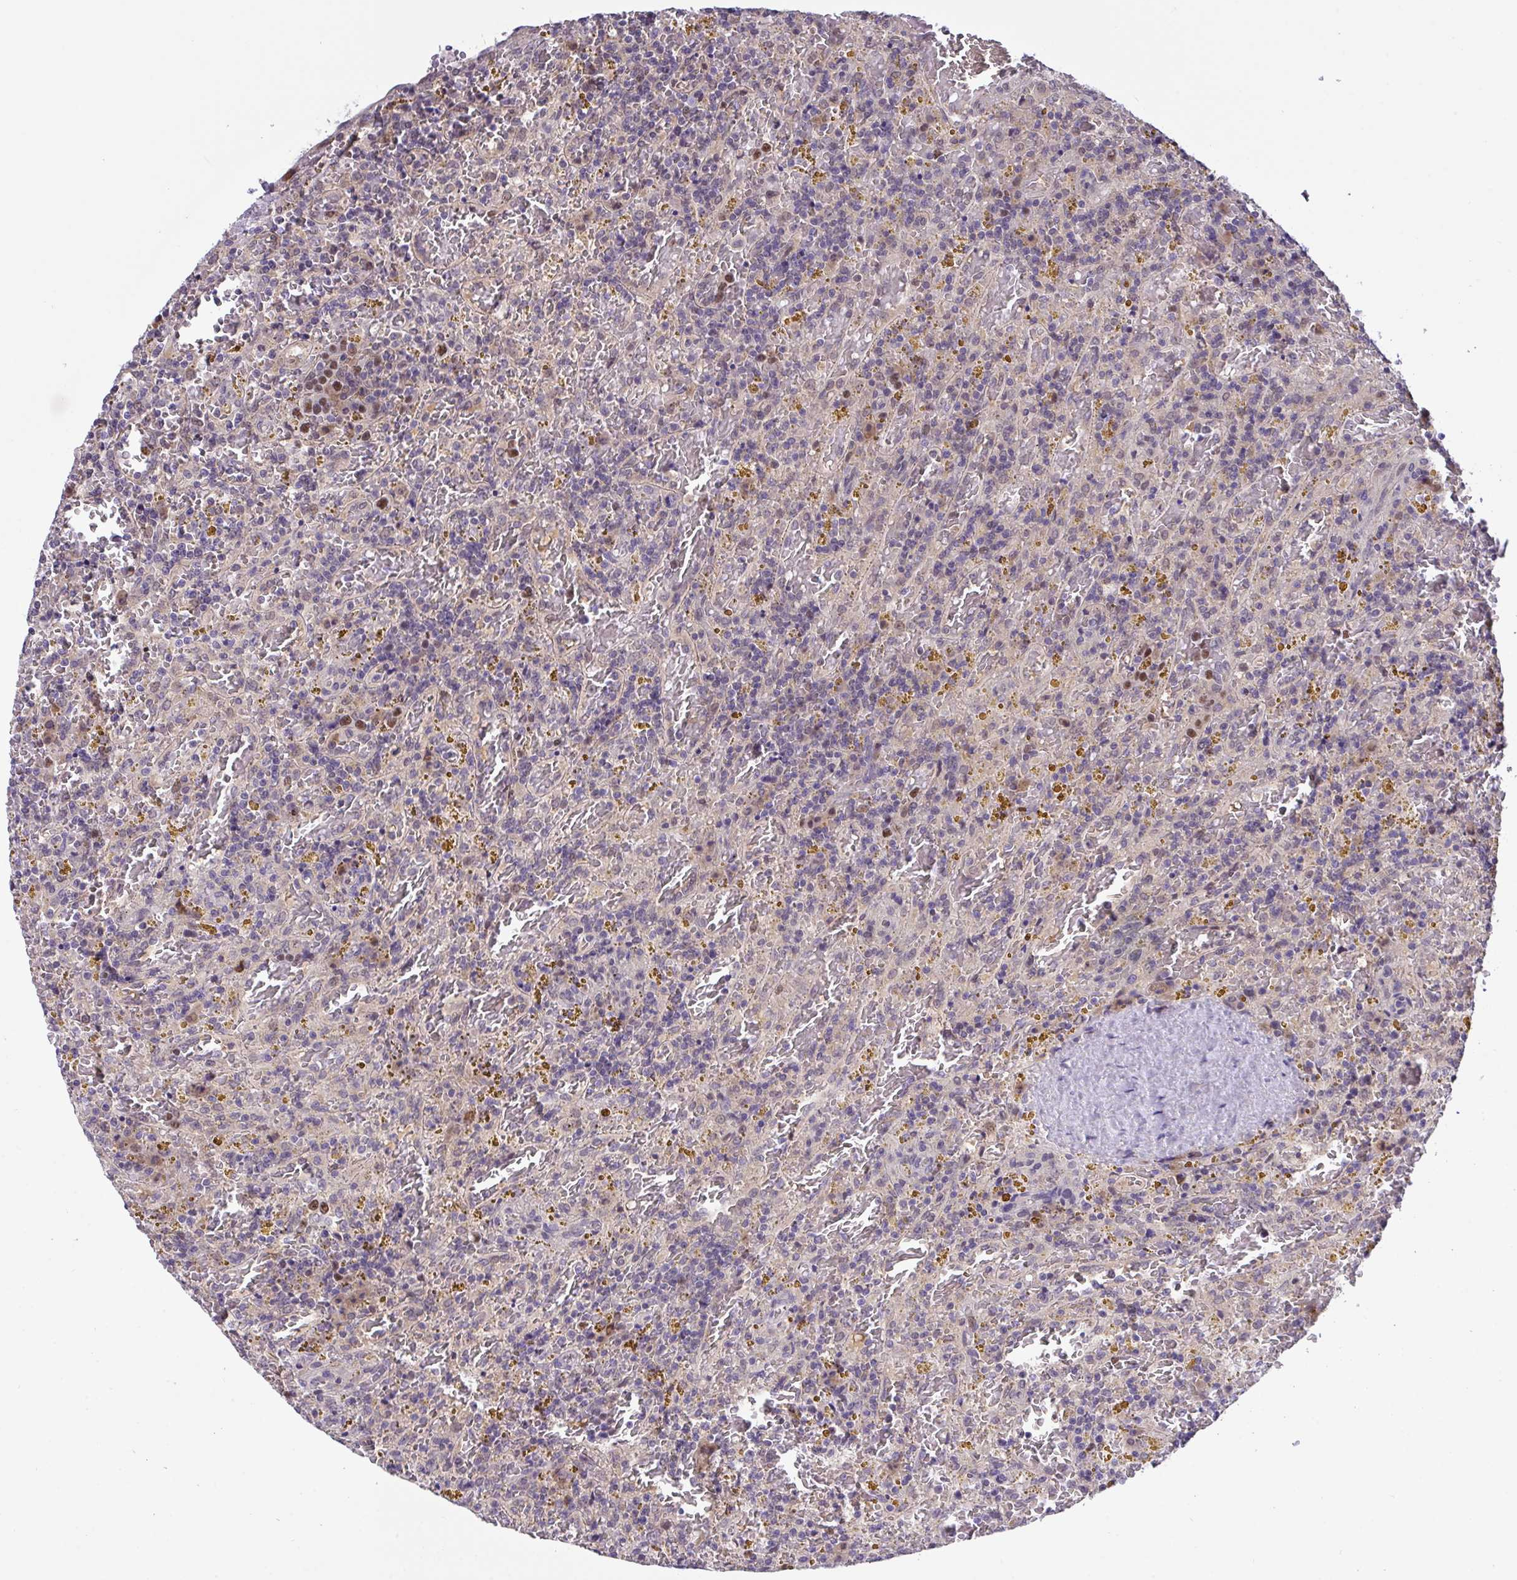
{"staining": {"intensity": "negative", "quantity": "none", "location": "none"}, "tissue": "lymphoma", "cell_type": "Tumor cells", "image_type": "cancer", "snomed": [{"axis": "morphology", "description": "Malignant lymphoma, non-Hodgkin's type, Low grade"}, {"axis": "topography", "description": "Spleen"}], "caption": "Immunohistochemistry (IHC) histopathology image of human malignant lymphoma, non-Hodgkin's type (low-grade) stained for a protein (brown), which displays no positivity in tumor cells.", "gene": "ZNF444", "patient": {"sex": "female", "age": 65}}